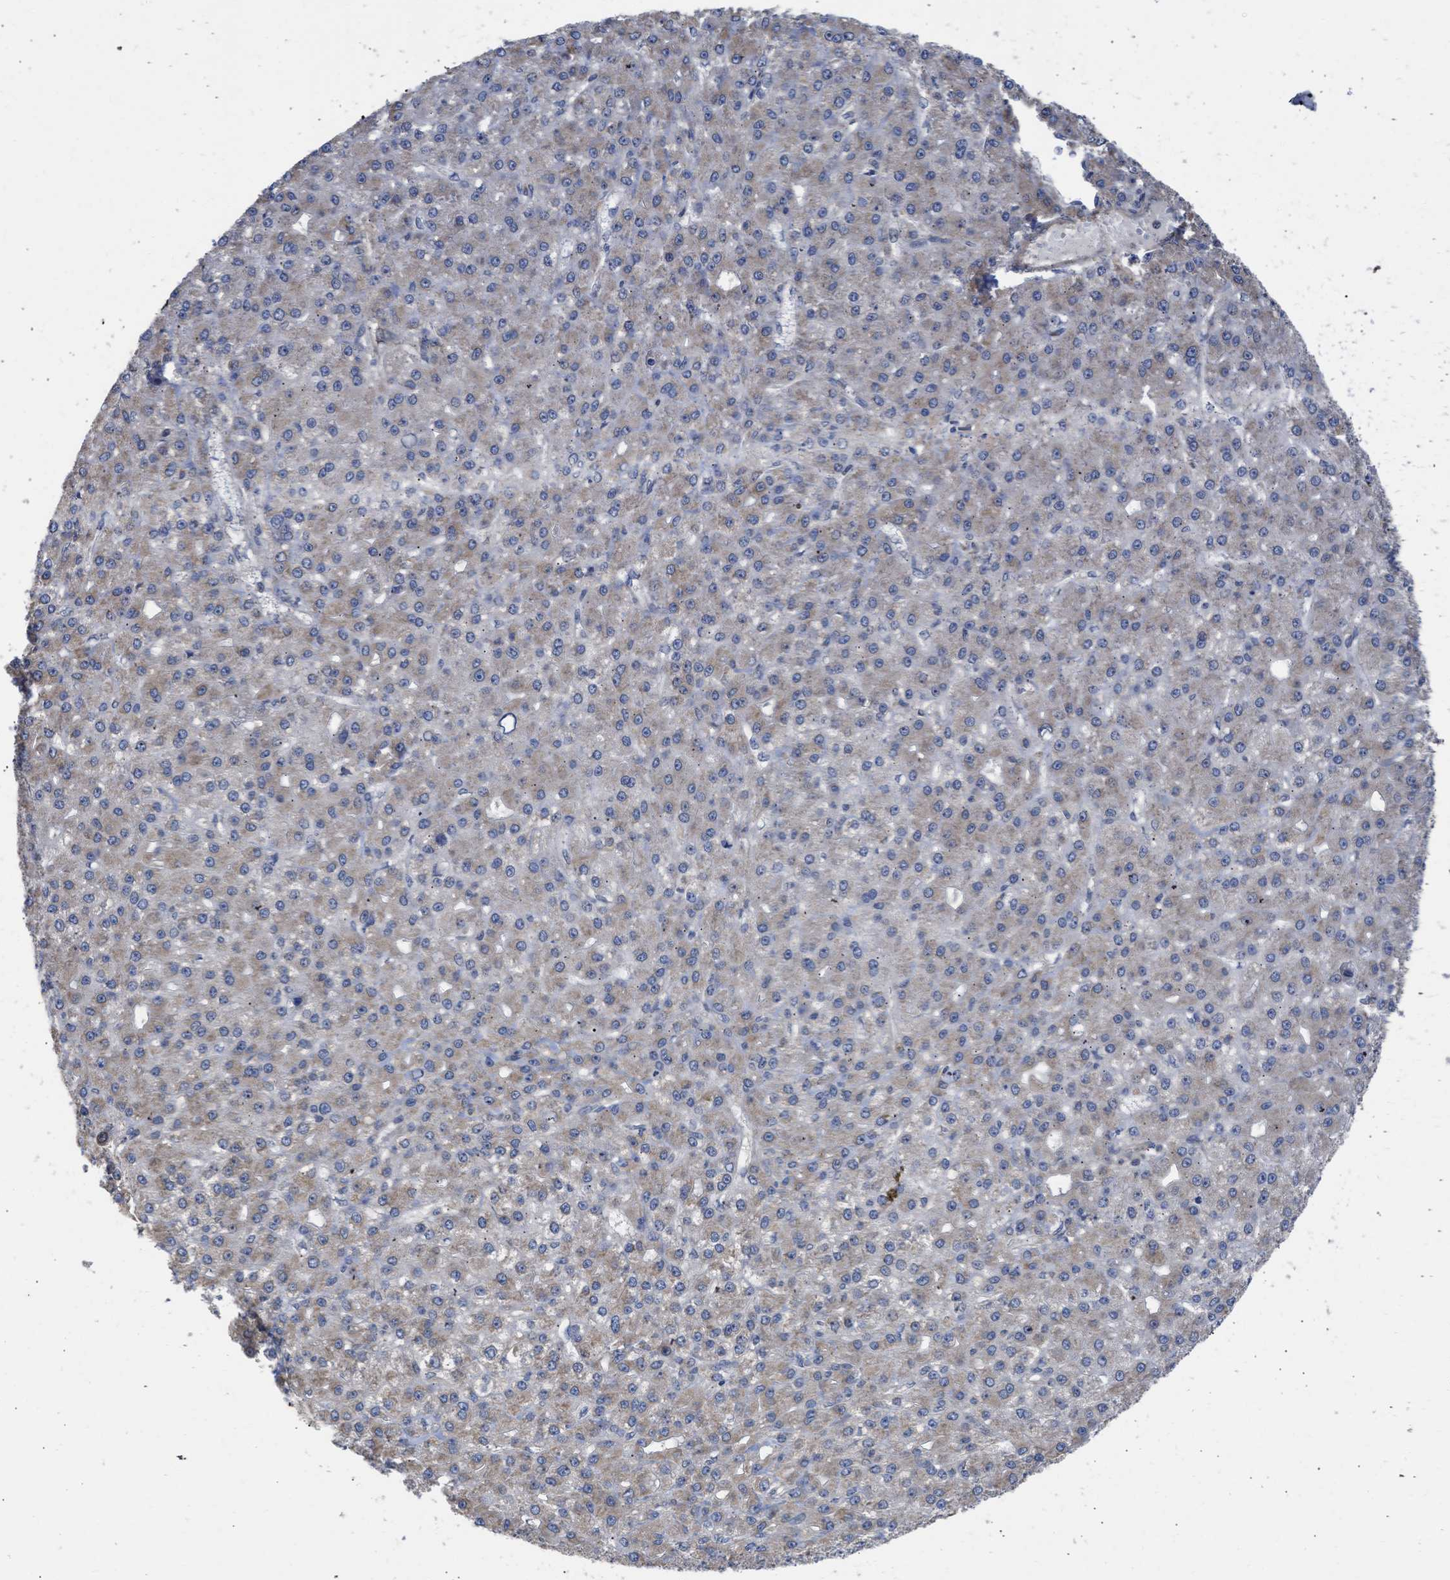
{"staining": {"intensity": "weak", "quantity": "25%-75%", "location": "cytoplasmic/membranous"}, "tissue": "liver cancer", "cell_type": "Tumor cells", "image_type": "cancer", "snomed": [{"axis": "morphology", "description": "Carcinoma, Hepatocellular, NOS"}, {"axis": "topography", "description": "Liver"}], "caption": "Immunohistochemical staining of human hepatocellular carcinoma (liver) demonstrates low levels of weak cytoplasmic/membranous protein positivity in approximately 25%-75% of tumor cells.", "gene": "MAP2K3", "patient": {"sex": "male", "age": 67}}